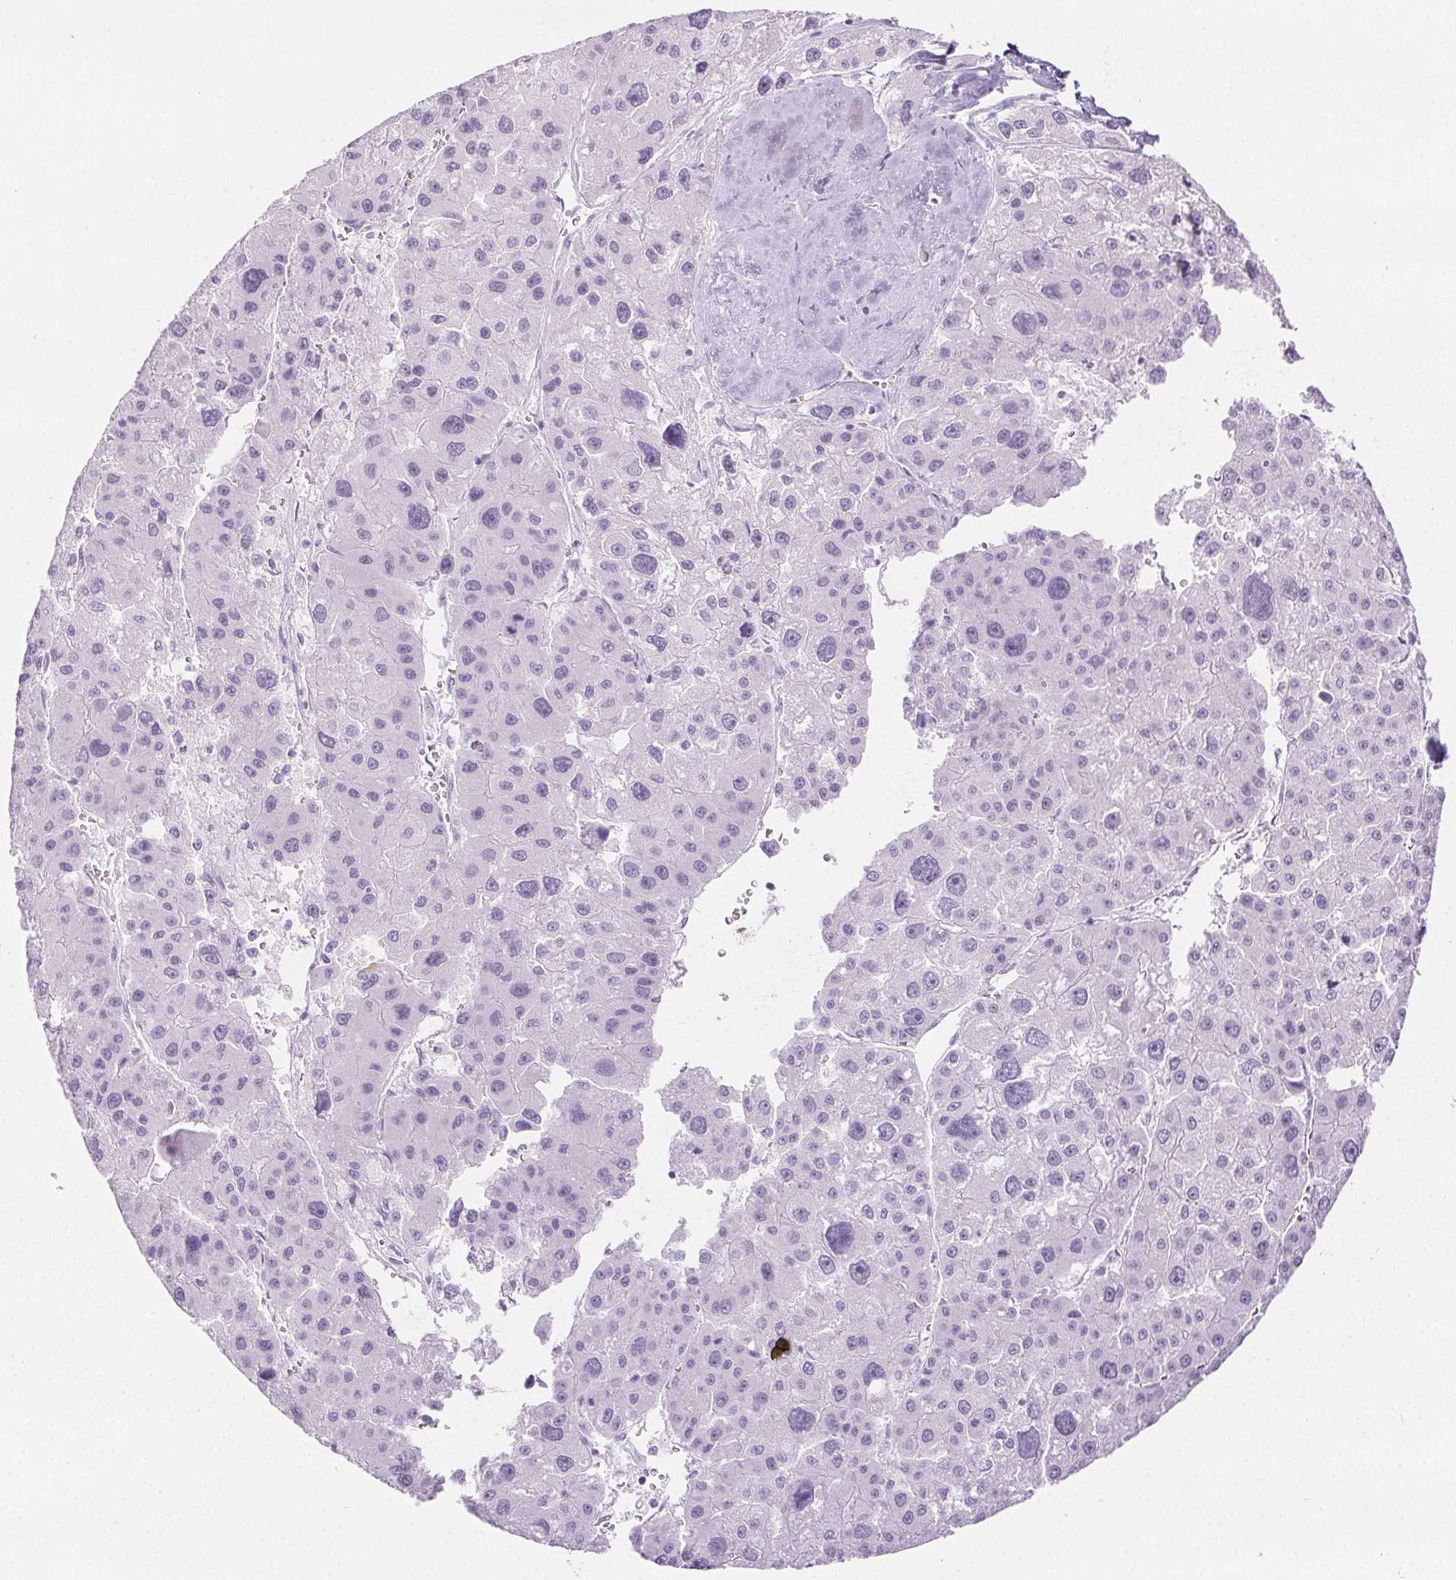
{"staining": {"intensity": "negative", "quantity": "none", "location": "none"}, "tissue": "liver cancer", "cell_type": "Tumor cells", "image_type": "cancer", "snomed": [{"axis": "morphology", "description": "Carcinoma, Hepatocellular, NOS"}, {"axis": "topography", "description": "Liver"}], "caption": "IHC histopathology image of human hepatocellular carcinoma (liver) stained for a protein (brown), which shows no expression in tumor cells.", "gene": "SPRR3", "patient": {"sex": "male", "age": 73}}